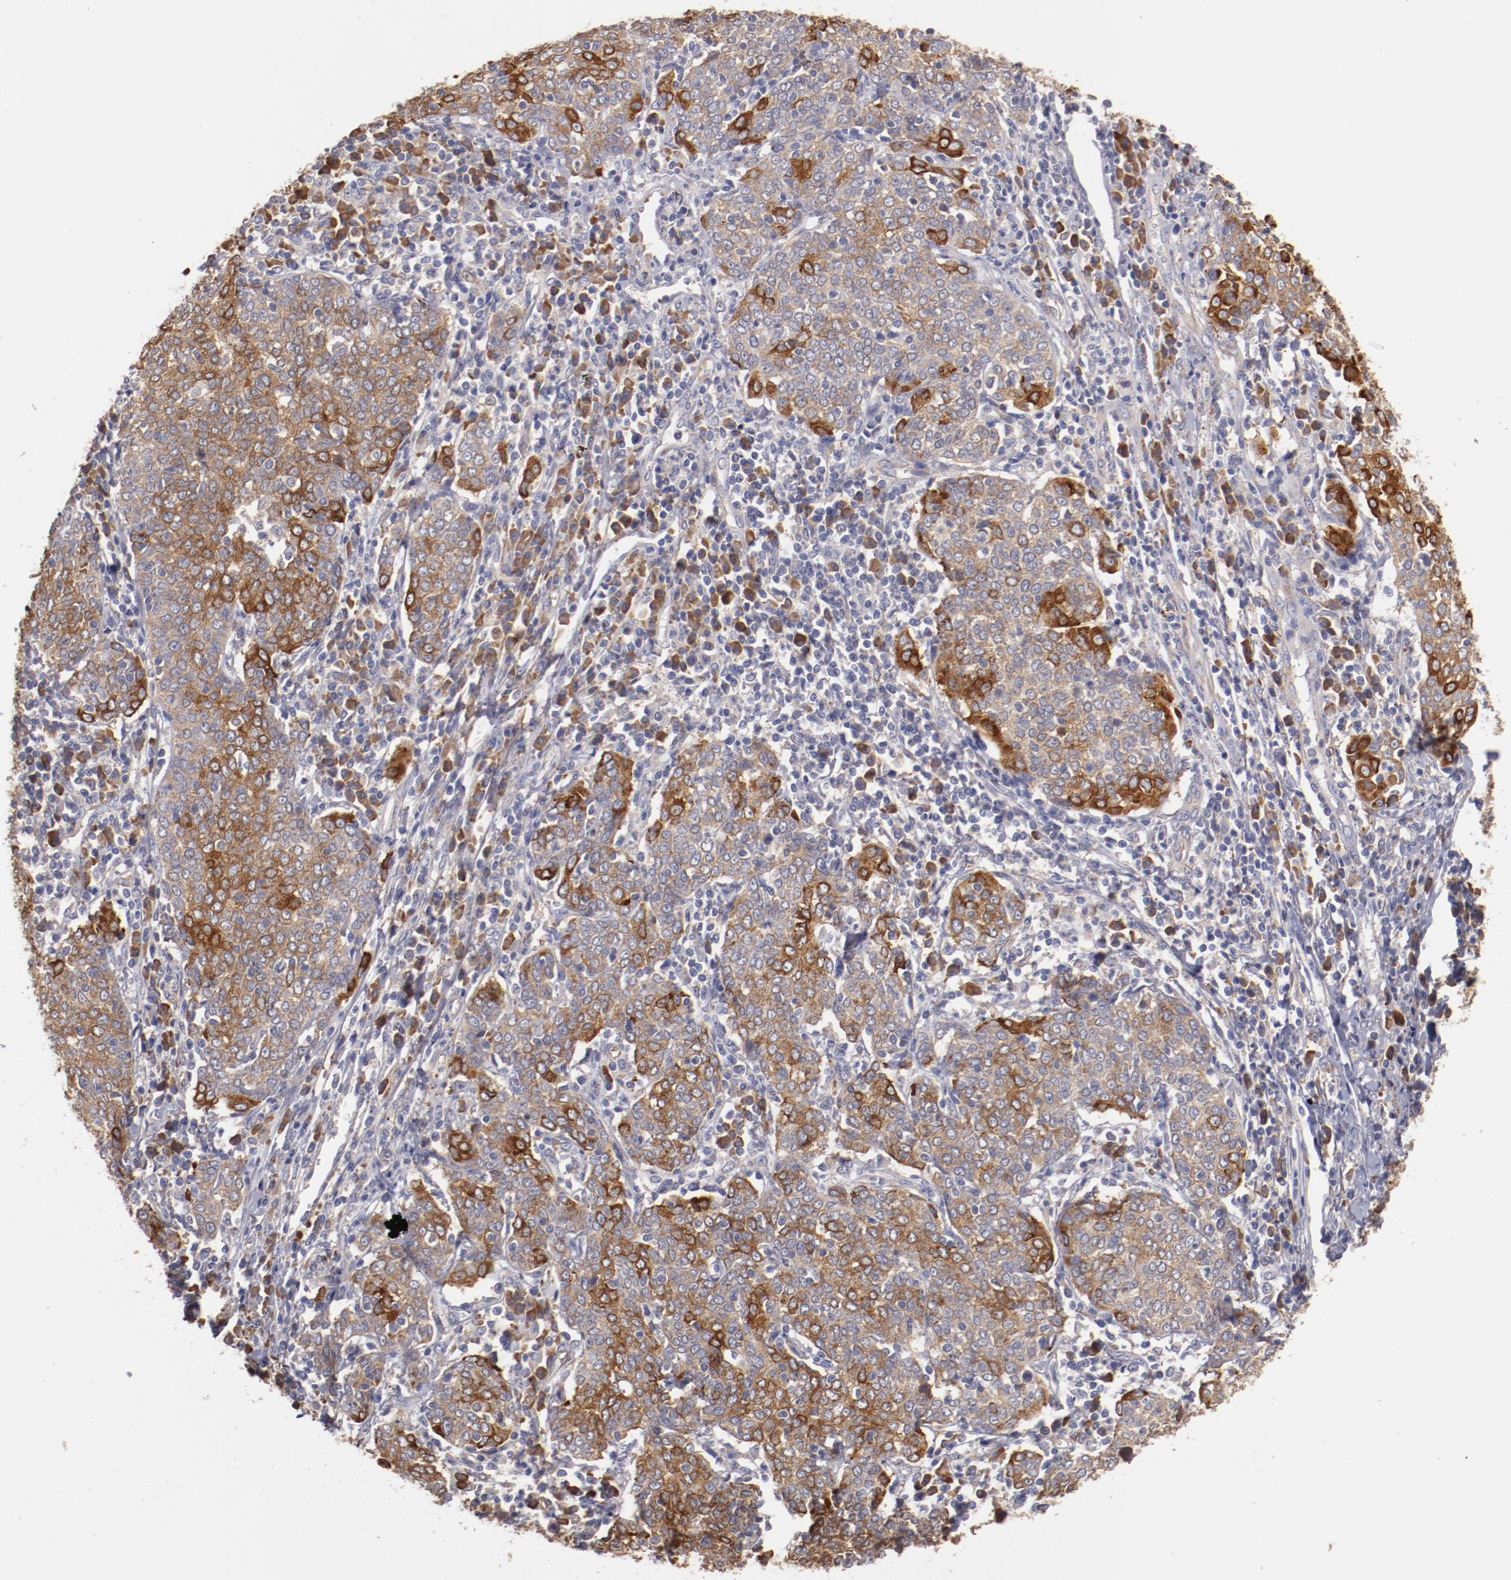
{"staining": {"intensity": "moderate", "quantity": "25%-75%", "location": "cytoplasmic/membranous"}, "tissue": "cervical cancer", "cell_type": "Tumor cells", "image_type": "cancer", "snomed": [{"axis": "morphology", "description": "Squamous cell carcinoma, NOS"}, {"axis": "topography", "description": "Cervix"}], "caption": "Cervical squamous cell carcinoma stained with a brown dye reveals moderate cytoplasmic/membranous positive expression in approximately 25%-75% of tumor cells.", "gene": "ENTPD5", "patient": {"sex": "female", "age": 40}}